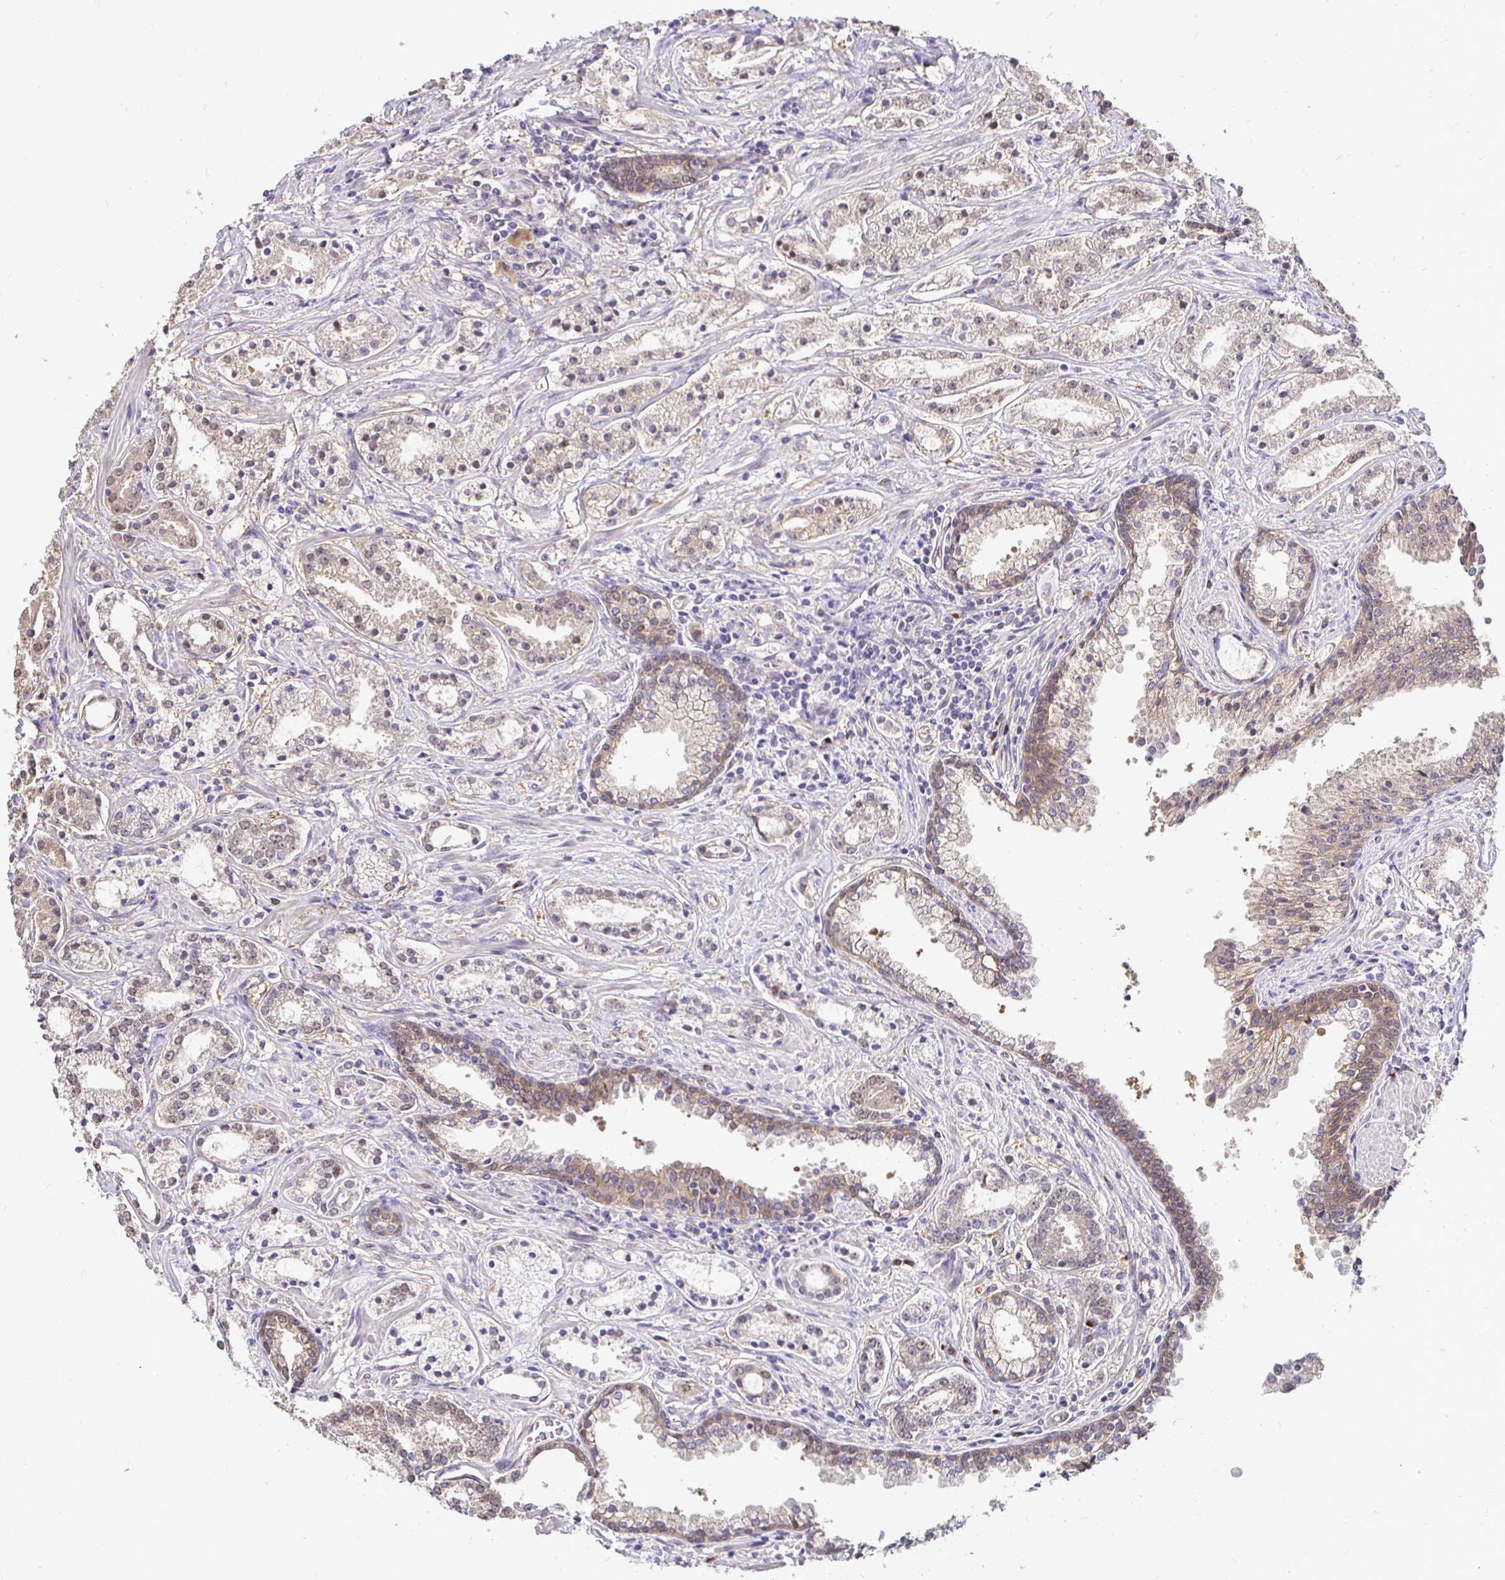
{"staining": {"intensity": "weak", "quantity": "<25%", "location": "cytoplasmic/membranous"}, "tissue": "prostate cancer", "cell_type": "Tumor cells", "image_type": "cancer", "snomed": [{"axis": "morphology", "description": "Adenocarcinoma, Medium grade"}, {"axis": "topography", "description": "Prostate"}], "caption": "This micrograph is of prostate cancer (adenocarcinoma (medium-grade)) stained with IHC to label a protein in brown with the nuclei are counter-stained blue. There is no staining in tumor cells.", "gene": "SLC9A1", "patient": {"sex": "male", "age": 57}}